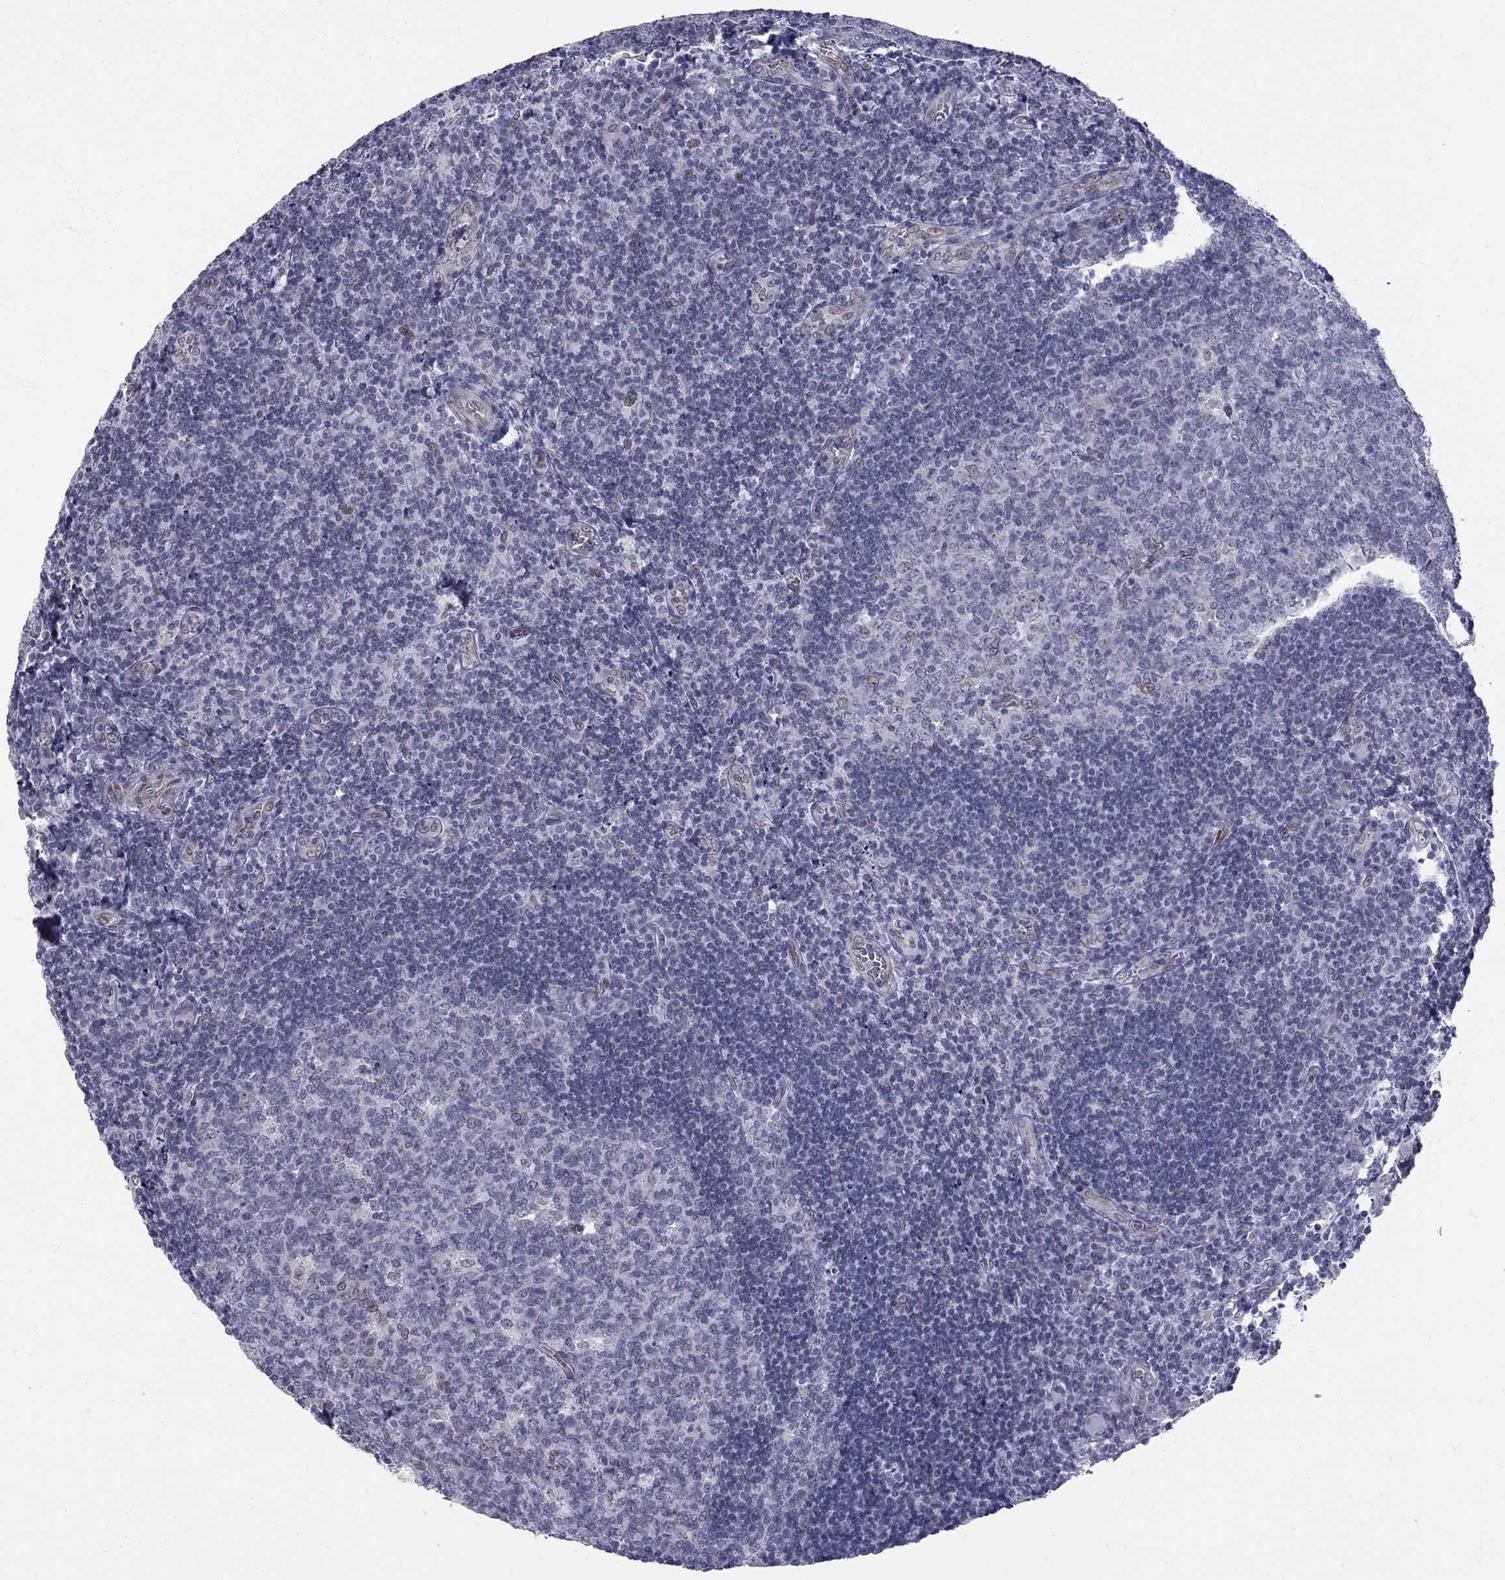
{"staining": {"intensity": "negative", "quantity": "none", "location": "none"}, "tissue": "tonsil", "cell_type": "Germinal center cells", "image_type": "normal", "snomed": [{"axis": "morphology", "description": "Normal tissue, NOS"}, {"axis": "morphology", "description": "Inflammation, NOS"}, {"axis": "topography", "description": "Tonsil"}], "caption": "Immunohistochemistry of benign tonsil exhibits no expression in germinal center cells.", "gene": "CLTCL1", "patient": {"sex": "female", "age": 31}}